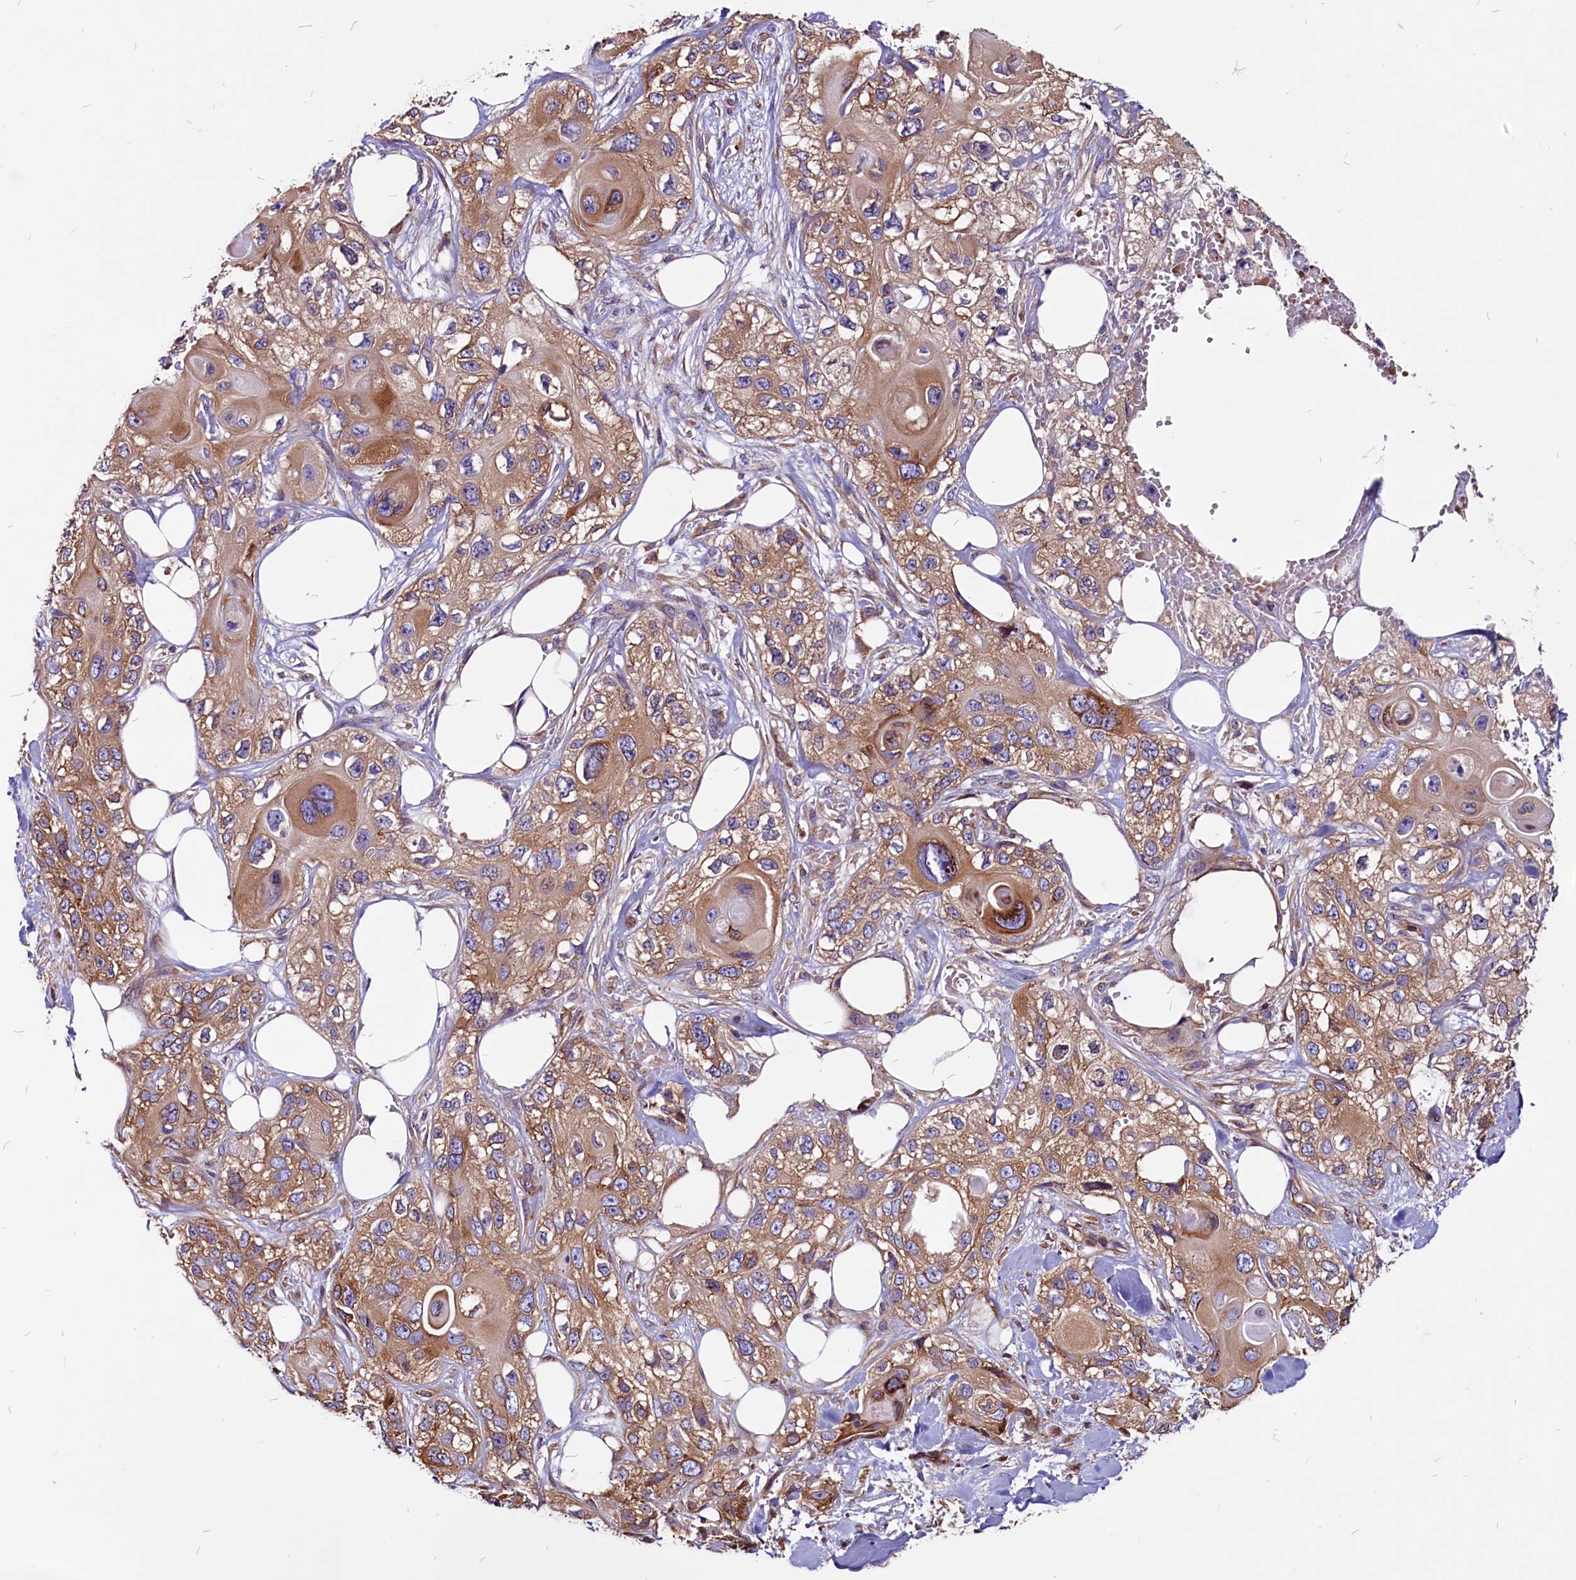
{"staining": {"intensity": "moderate", "quantity": ">75%", "location": "cytoplasmic/membranous"}, "tissue": "skin cancer", "cell_type": "Tumor cells", "image_type": "cancer", "snomed": [{"axis": "morphology", "description": "Normal tissue, NOS"}, {"axis": "morphology", "description": "Squamous cell carcinoma, NOS"}, {"axis": "topography", "description": "Skin"}], "caption": "IHC (DAB) staining of squamous cell carcinoma (skin) shows moderate cytoplasmic/membranous protein expression in about >75% of tumor cells. (DAB IHC, brown staining for protein, blue staining for nuclei).", "gene": "EIF3G", "patient": {"sex": "male", "age": 72}}